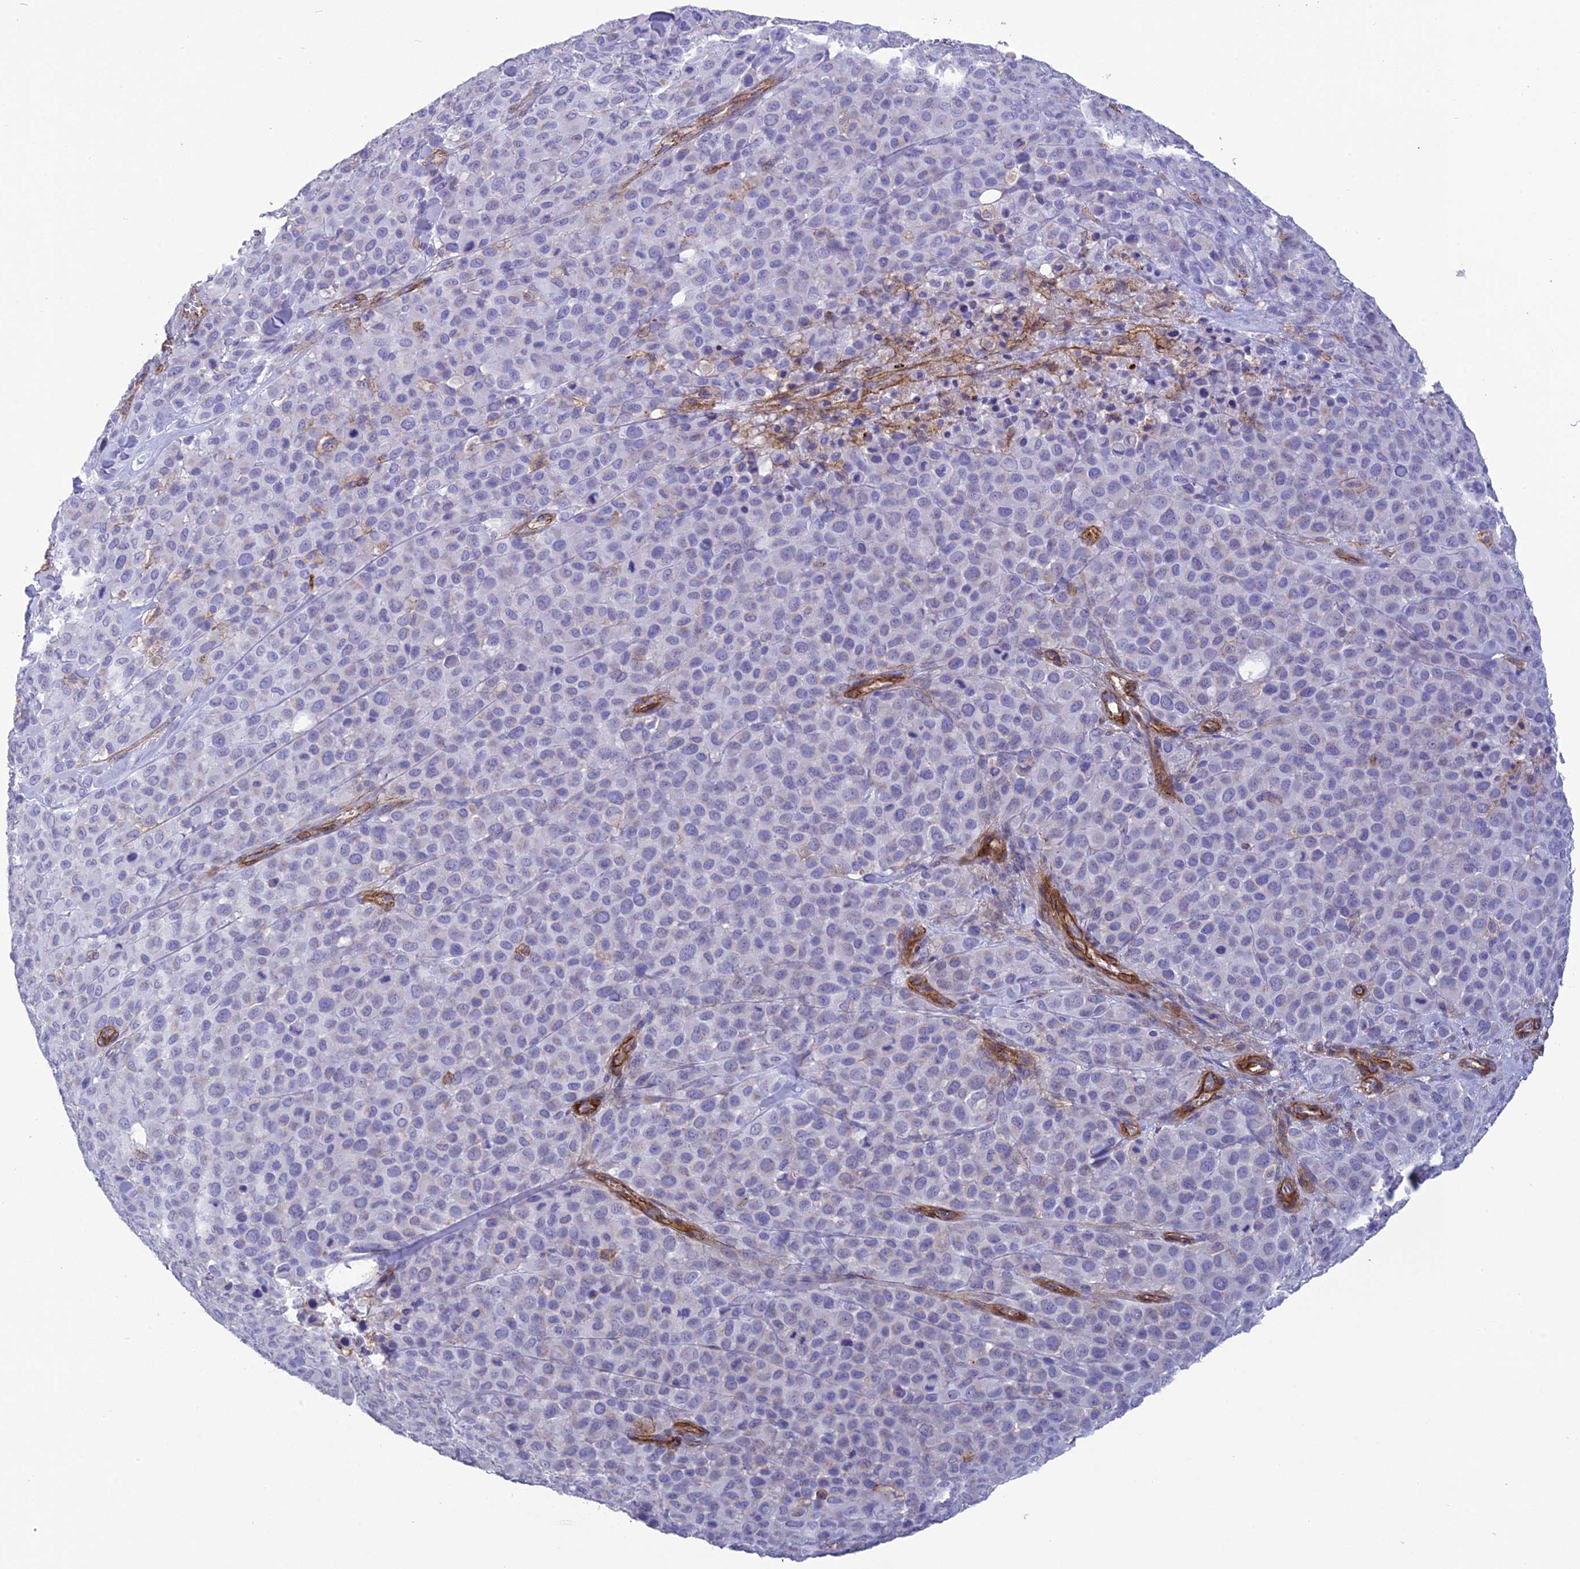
{"staining": {"intensity": "negative", "quantity": "none", "location": "none"}, "tissue": "melanoma", "cell_type": "Tumor cells", "image_type": "cancer", "snomed": [{"axis": "morphology", "description": "Malignant melanoma, Metastatic site"}, {"axis": "topography", "description": "Skin"}], "caption": "There is no significant expression in tumor cells of melanoma.", "gene": "TNS1", "patient": {"sex": "female", "age": 81}}